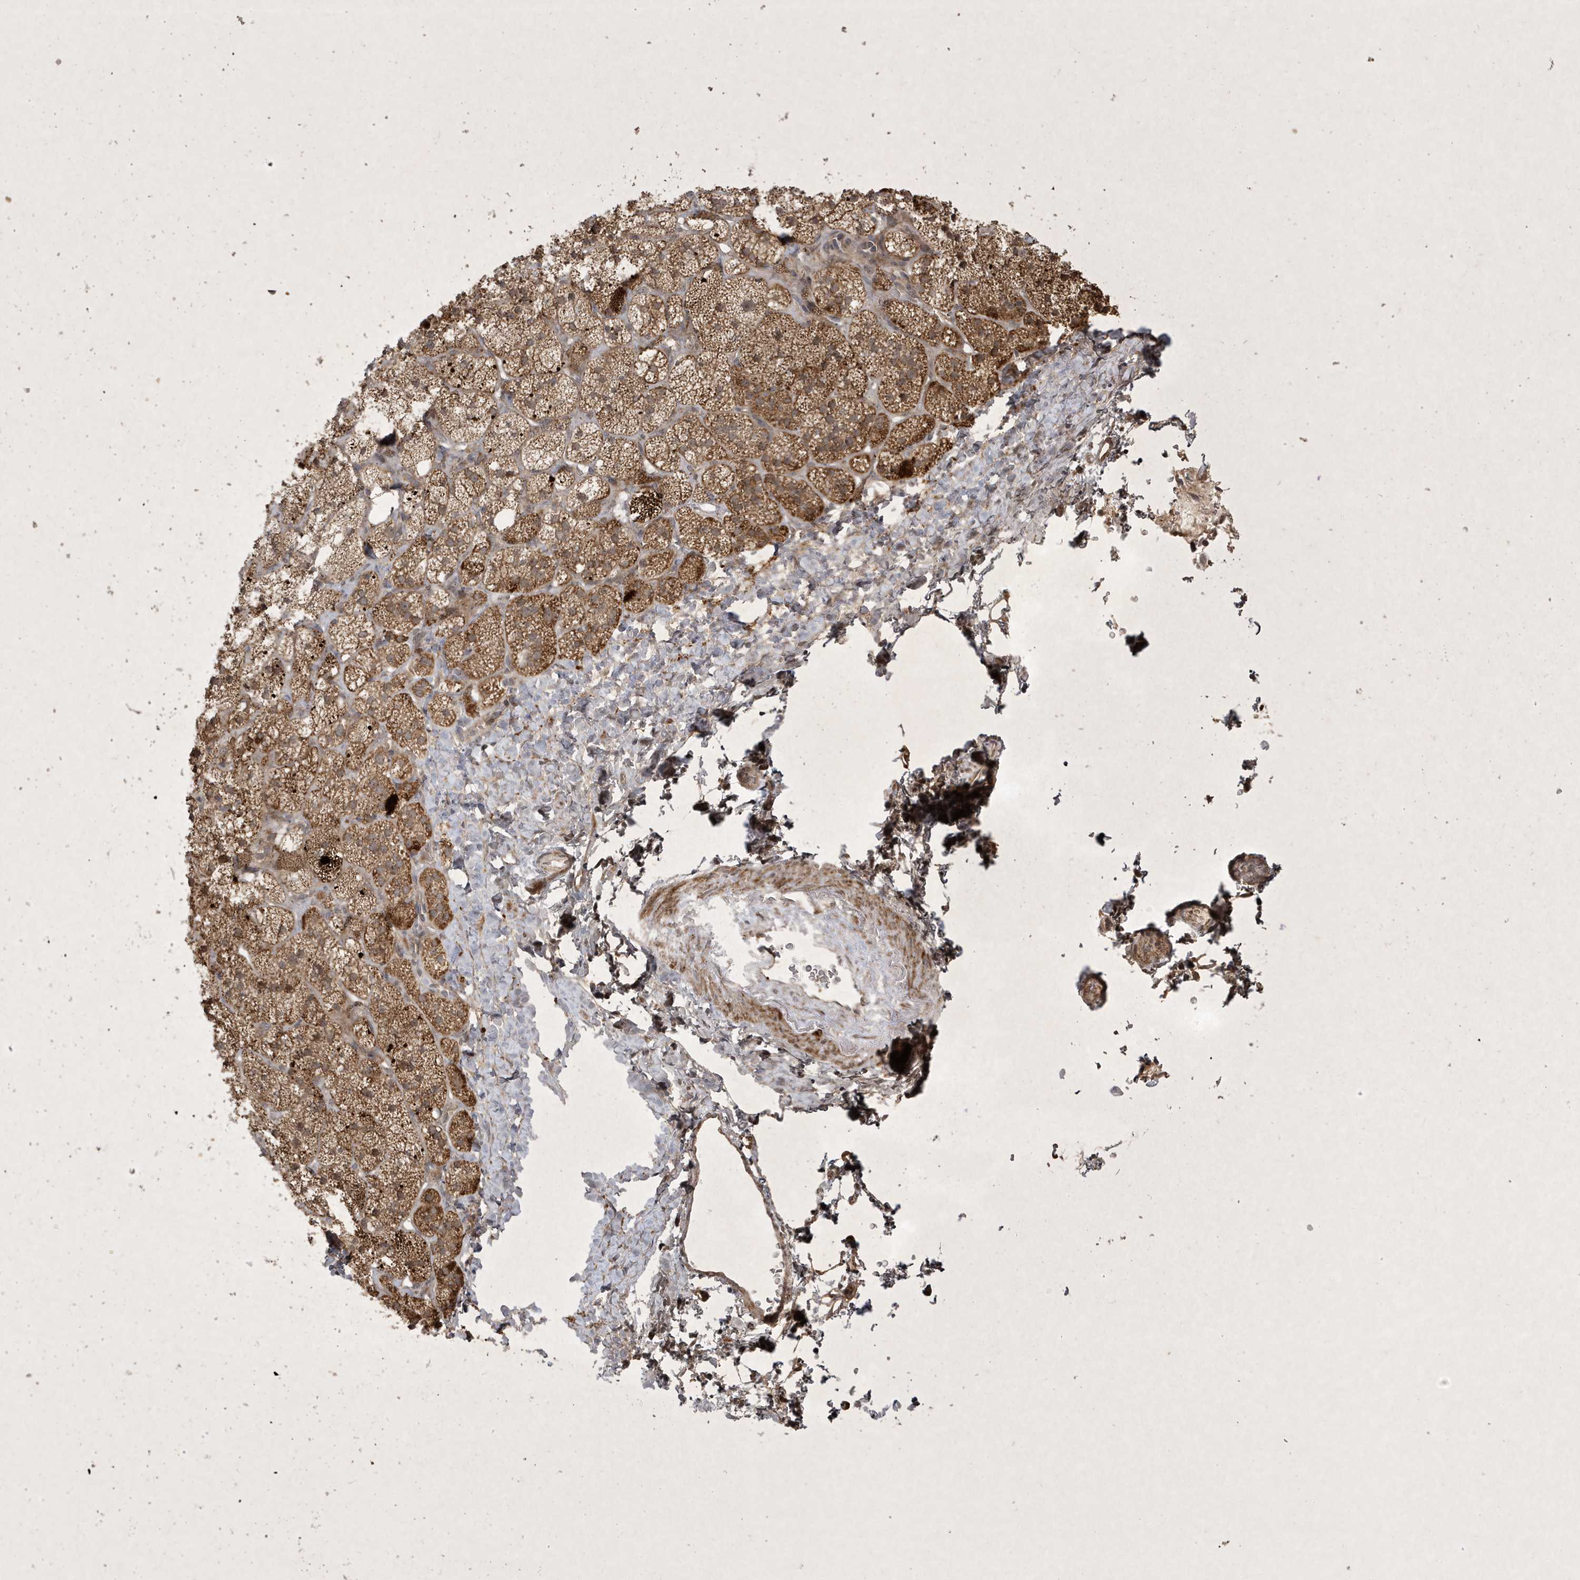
{"staining": {"intensity": "strong", "quantity": "25%-75%", "location": "cytoplasmic/membranous"}, "tissue": "adrenal gland", "cell_type": "Glandular cells", "image_type": "normal", "snomed": [{"axis": "morphology", "description": "Normal tissue, NOS"}, {"axis": "topography", "description": "Adrenal gland"}], "caption": "Glandular cells reveal high levels of strong cytoplasmic/membranous staining in approximately 25%-75% of cells in normal adrenal gland. The staining is performed using DAB brown chromogen to label protein expression. The nuclei are counter-stained blue using hematoxylin.", "gene": "FAM83C", "patient": {"sex": "male", "age": 61}}